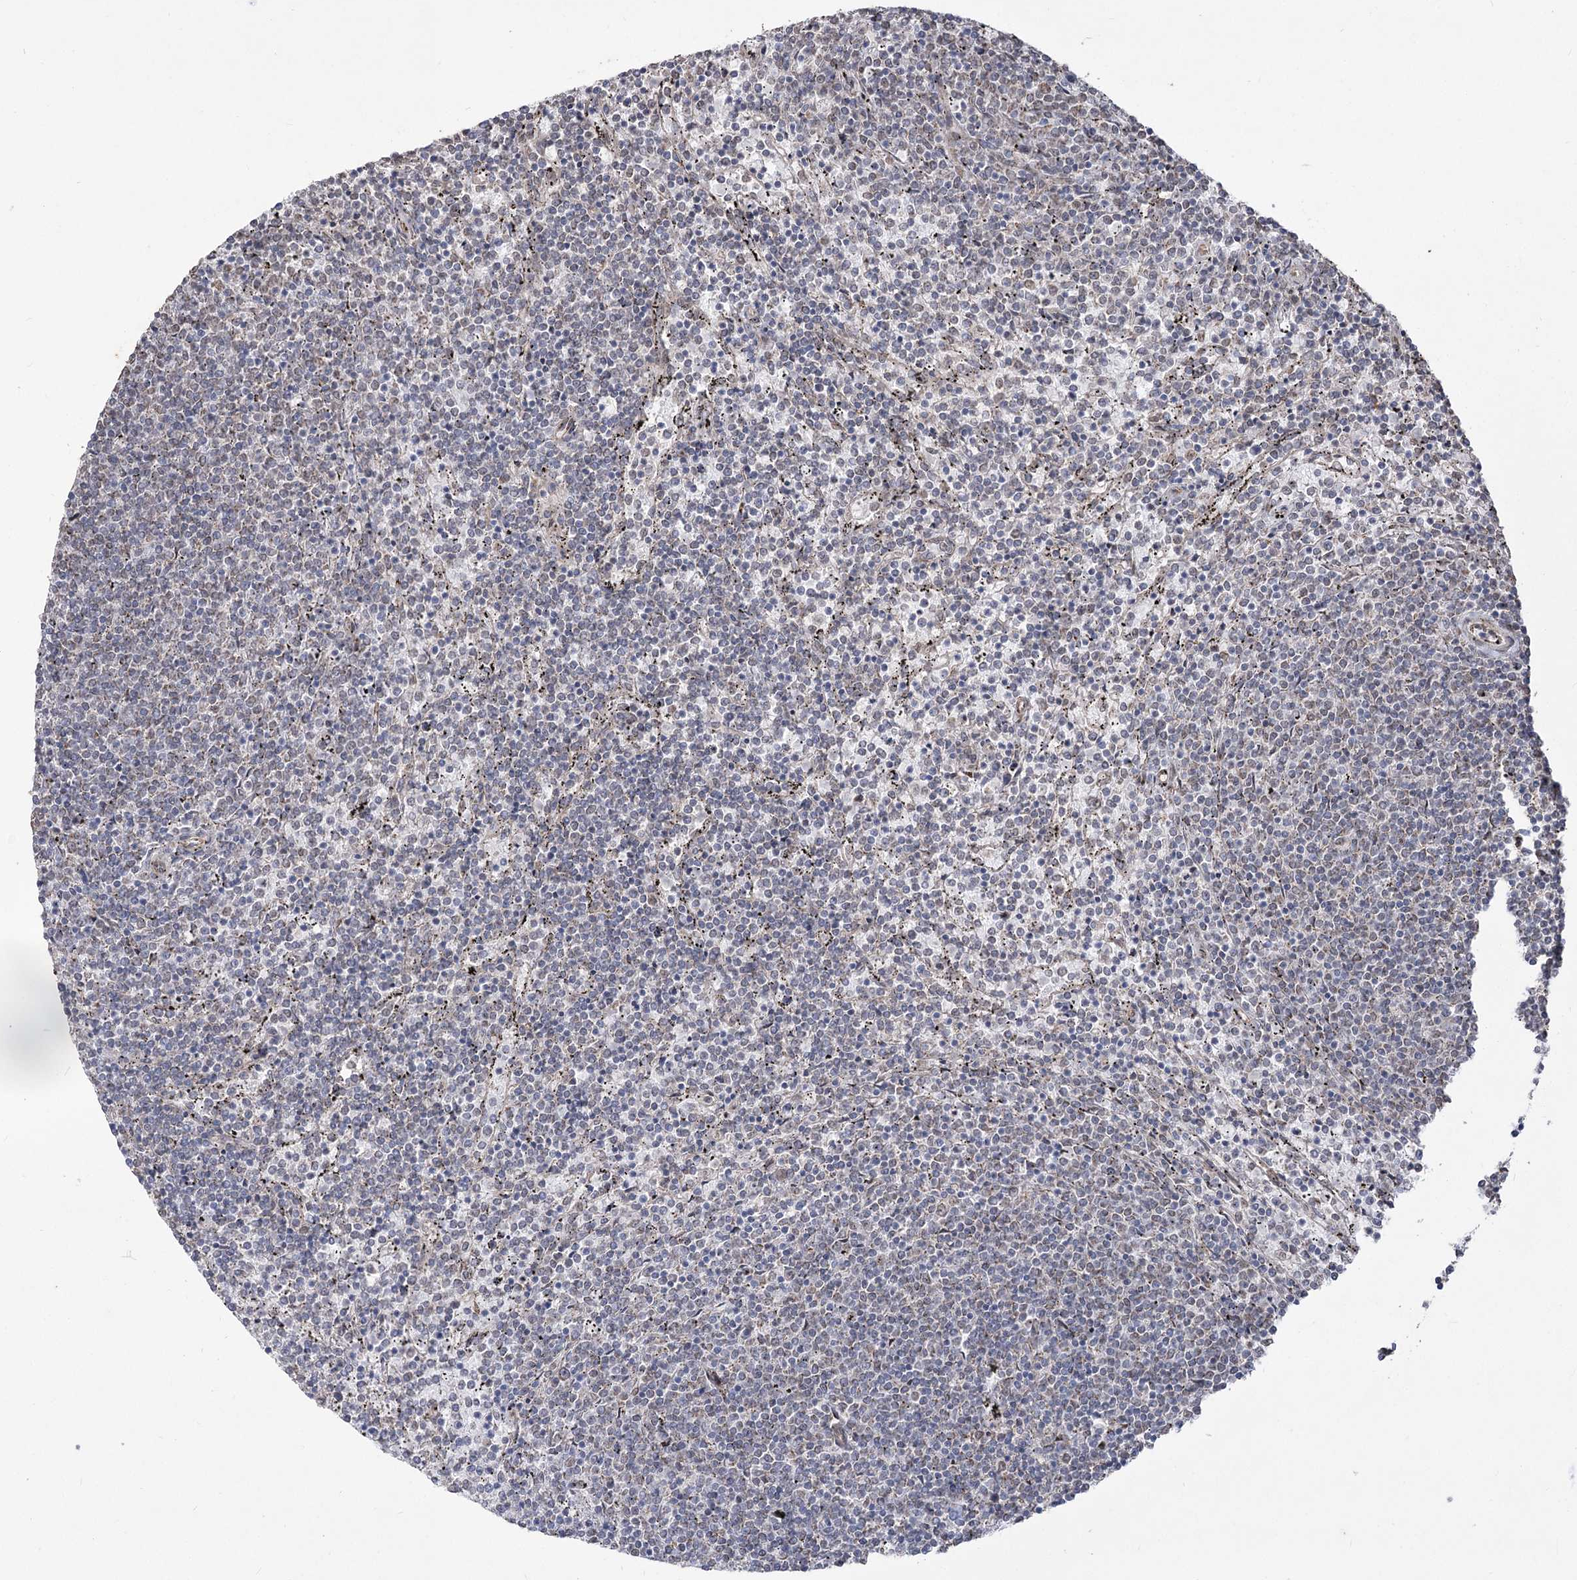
{"staining": {"intensity": "negative", "quantity": "none", "location": "none"}, "tissue": "lymphoma", "cell_type": "Tumor cells", "image_type": "cancer", "snomed": [{"axis": "morphology", "description": "Malignant lymphoma, non-Hodgkin's type, Low grade"}, {"axis": "topography", "description": "Spleen"}], "caption": "This is an immunohistochemistry (IHC) image of lymphoma. There is no staining in tumor cells.", "gene": "ZSCAN23", "patient": {"sex": "female", "age": 50}}